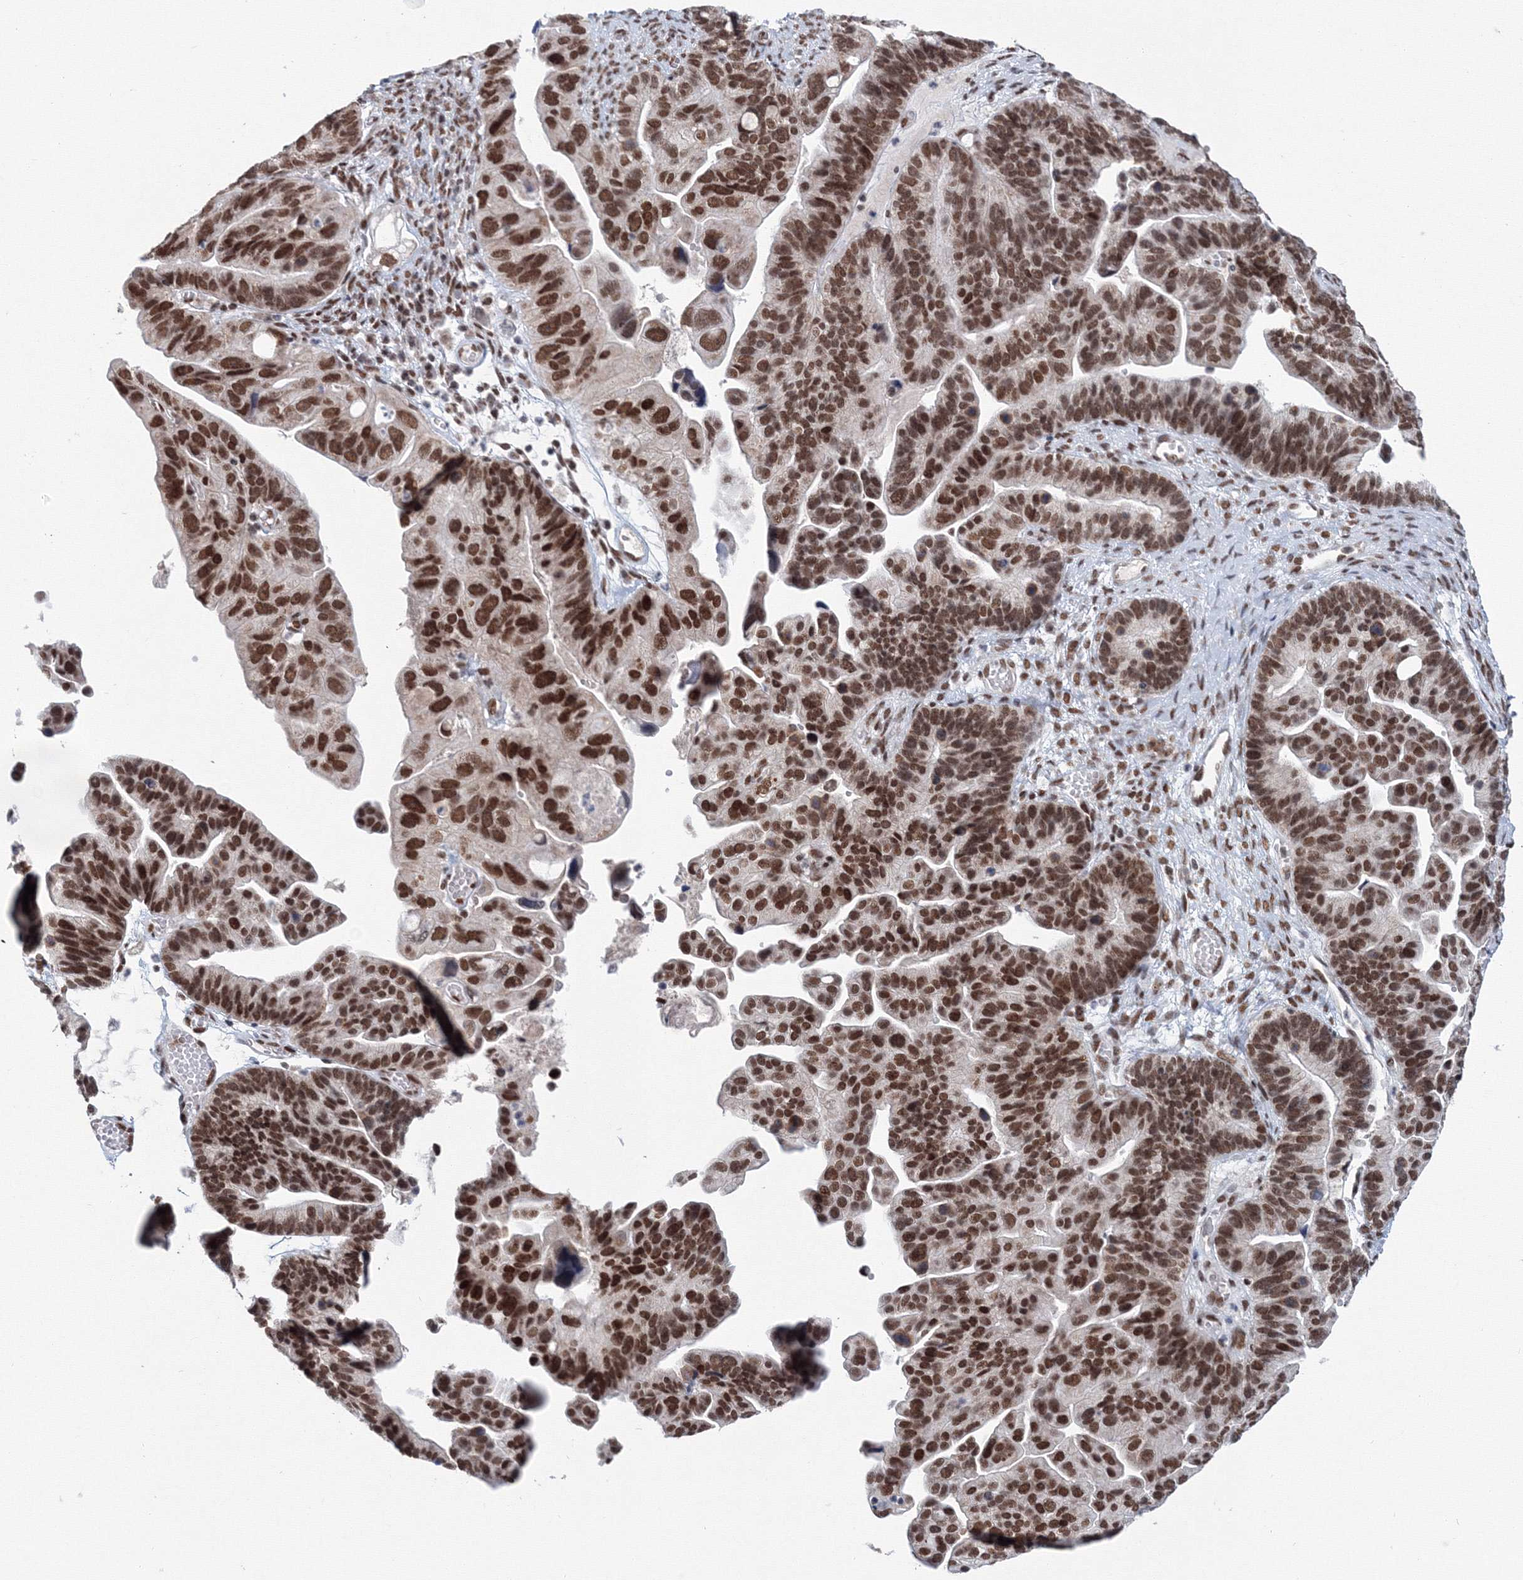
{"staining": {"intensity": "strong", "quantity": ">75%", "location": "nuclear"}, "tissue": "ovarian cancer", "cell_type": "Tumor cells", "image_type": "cancer", "snomed": [{"axis": "morphology", "description": "Cystadenocarcinoma, serous, NOS"}, {"axis": "topography", "description": "Ovary"}], "caption": "About >75% of tumor cells in human serous cystadenocarcinoma (ovarian) display strong nuclear protein positivity as visualized by brown immunohistochemical staining.", "gene": "SF3B6", "patient": {"sex": "female", "age": 56}}